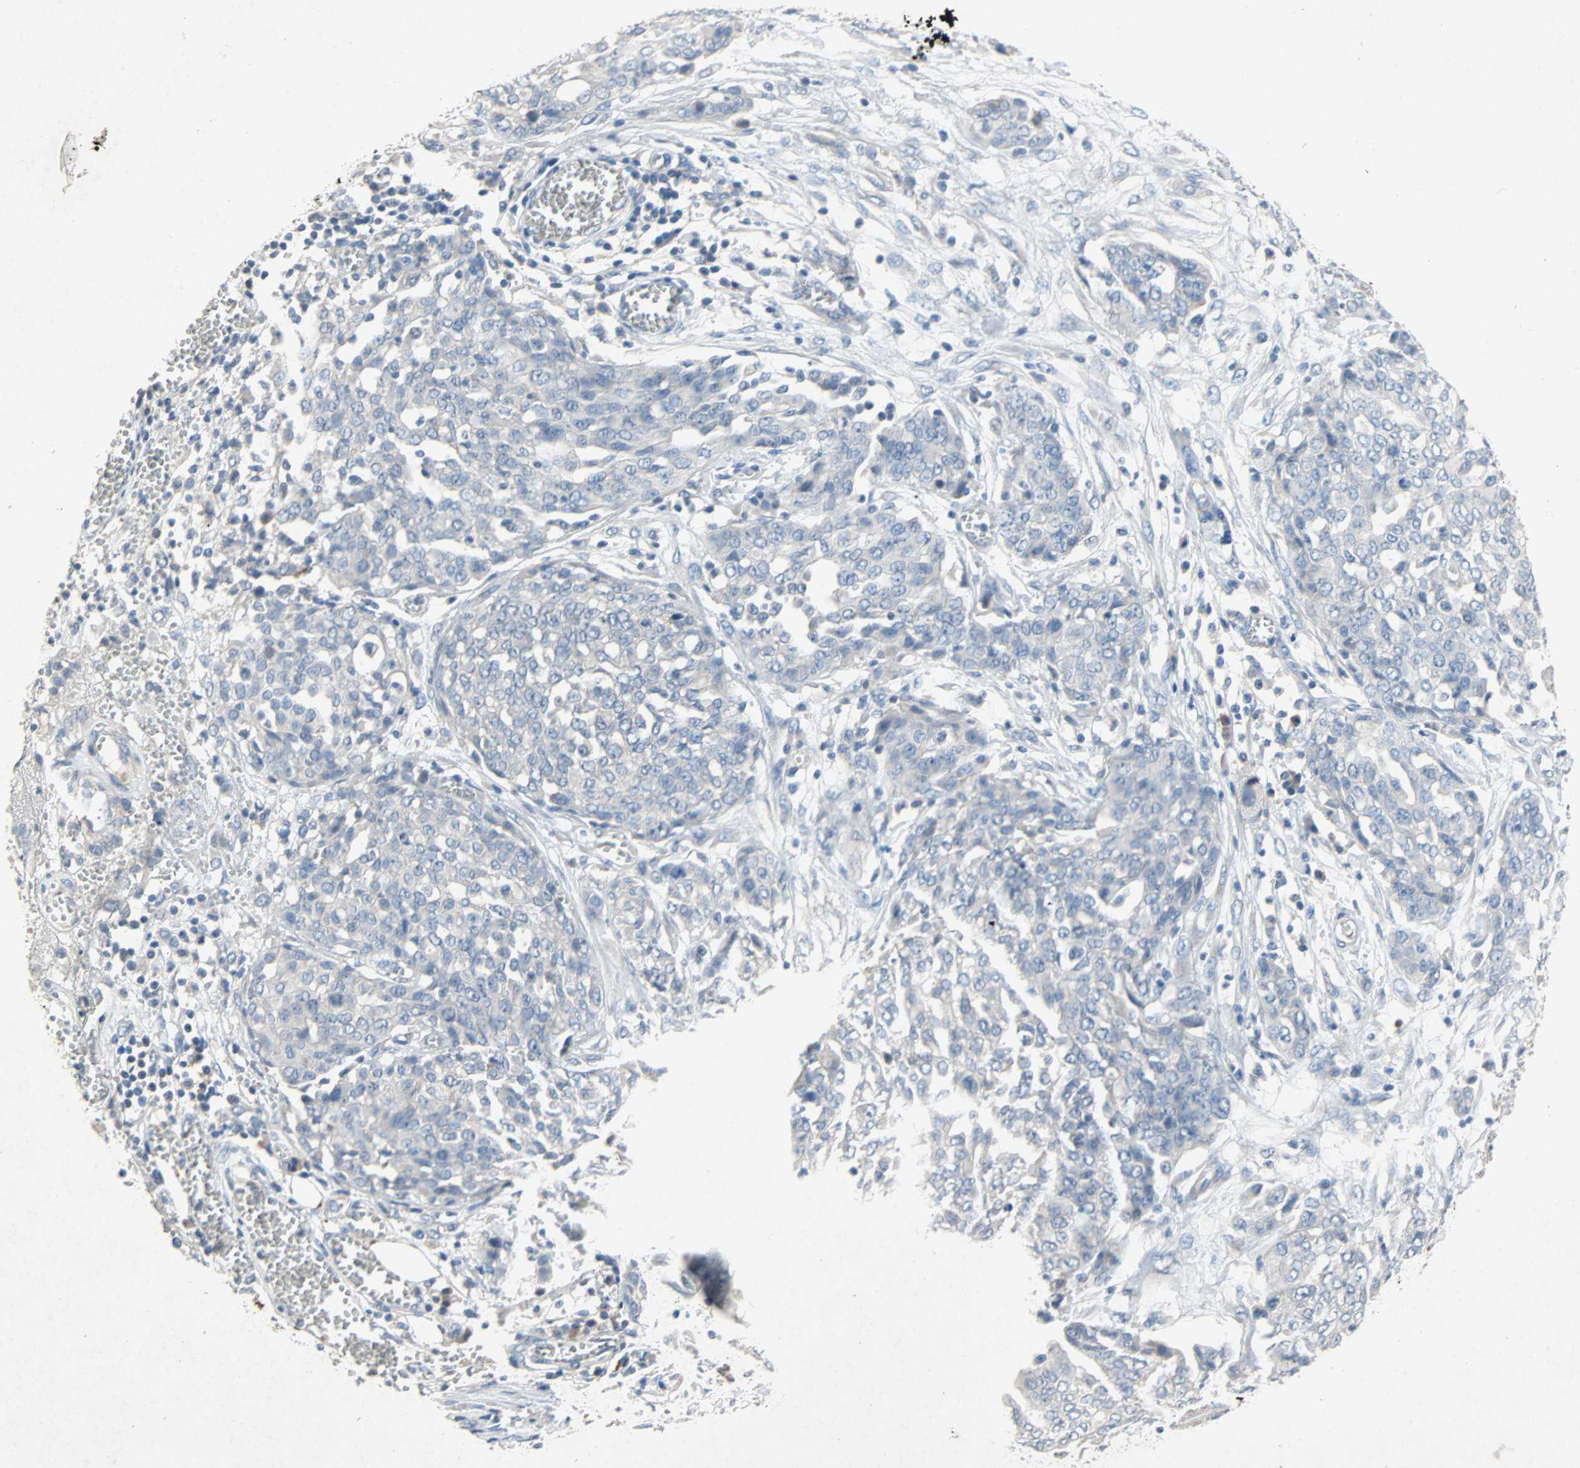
{"staining": {"intensity": "negative", "quantity": "none", "location": "none"}, "tissue": "ovarian cancer", "cell_type": "Tumor cells", "image_type": "cancer", "snomed": [{"axis": "morphology", "description": "Cystadenocarcinoma, serous, NOS"}, {"axis": "topography", "description": "Soft tissue"}, {"axis": "topography", "description": "Ovary"}], "caption": "Micrograph shows no significant protein positivity in tumor cells of ovarian cancer (serous cystadenocarcinoma).", "gene": "PCDHB2", "patient": {"sex": "female", "age": 57}}